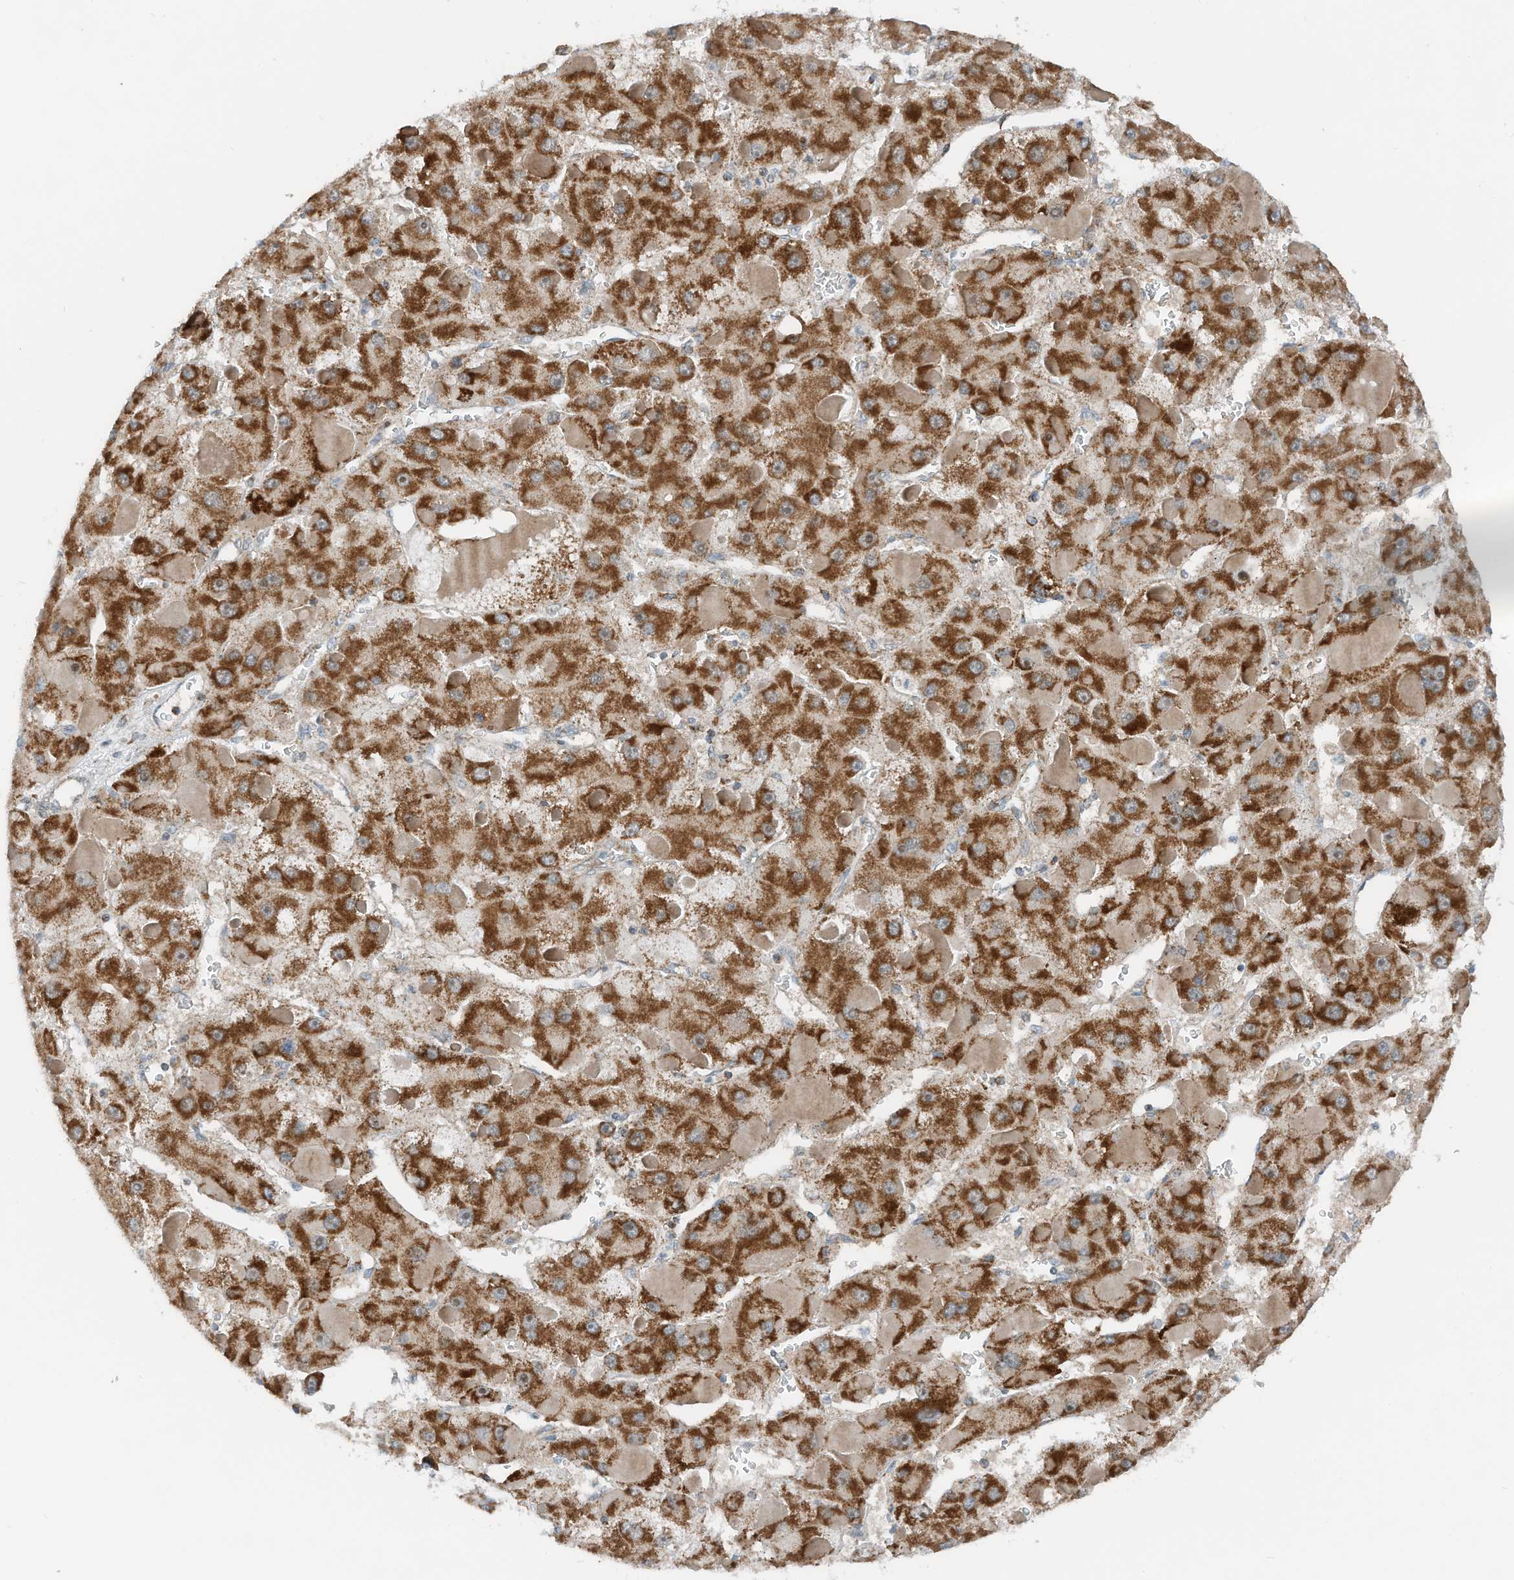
{"staining": {"intensity": "strong", "quantity": ">75%", "location": "cytoplasmic/membranous"}, "tissue": "liver cancer", "cell_type": "Tumor cells", "image_type": "cancer", "snomed": [{"axis": "morphology", "description": "Carcinoma, Hepatocellular, NOS"}, {"axis": "topography", "description": "Liver"}], "caption": "Liver hepatocellular carcinoma was stained to show a protein in brown. There is high levels of strong cytoplasmic/membranous expression in approximately >75% of tumor cells.", "gene": "RMND1", "patient": {"sex": "female", "age": 73}}